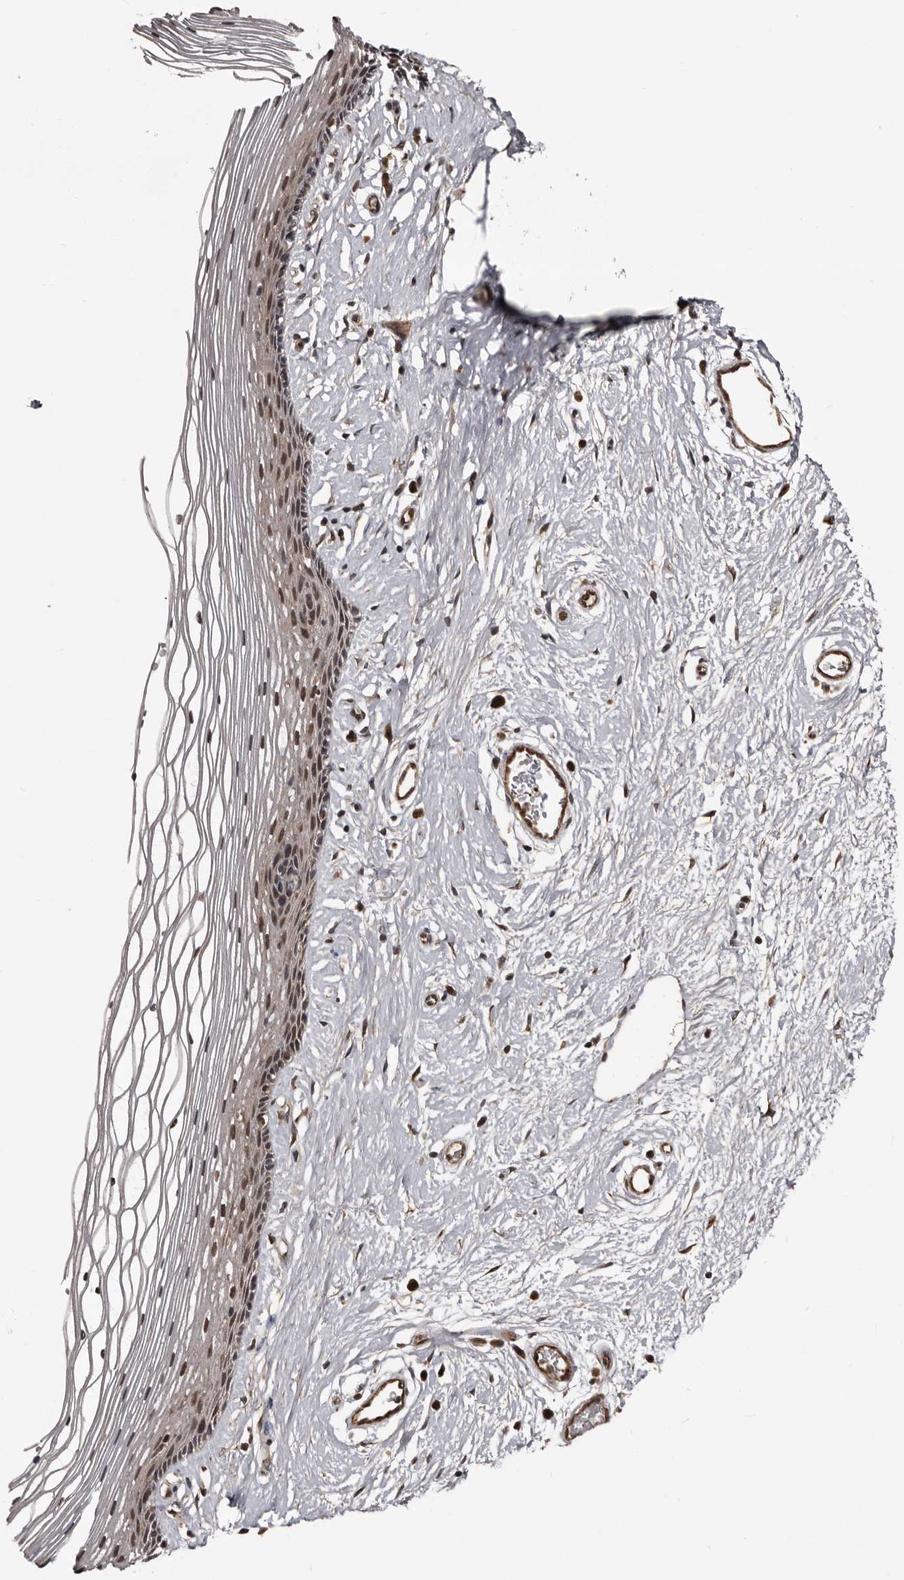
{"staining": {"intensity": "weak", "quantity": "25%-75%", "location": "cytoplasmic/membranous,nuclear"}, "tissue": "vagina", "cell_type": "Squamous epithelial cells", "image_type": "normal", "snomed": [{"axis": "morphology", "description": "Normal tissue, NOS"}, {"axis": "topography", "description": "Vagina"}], "caption": "Immunohistochemistry (IHC) histopathology image of benign vagina: vagina stained using immunohistochemistry (IHC) reveals low levels of weak protein expression localized specifically in the cytoplasmic/membranous,nuclear of squamous epithelial cells, appearing as a cytoplasmic/membranous,nuclear brown color.", "gene": "SERTAD4", "patient": {"sex": "female", "age": 46}}